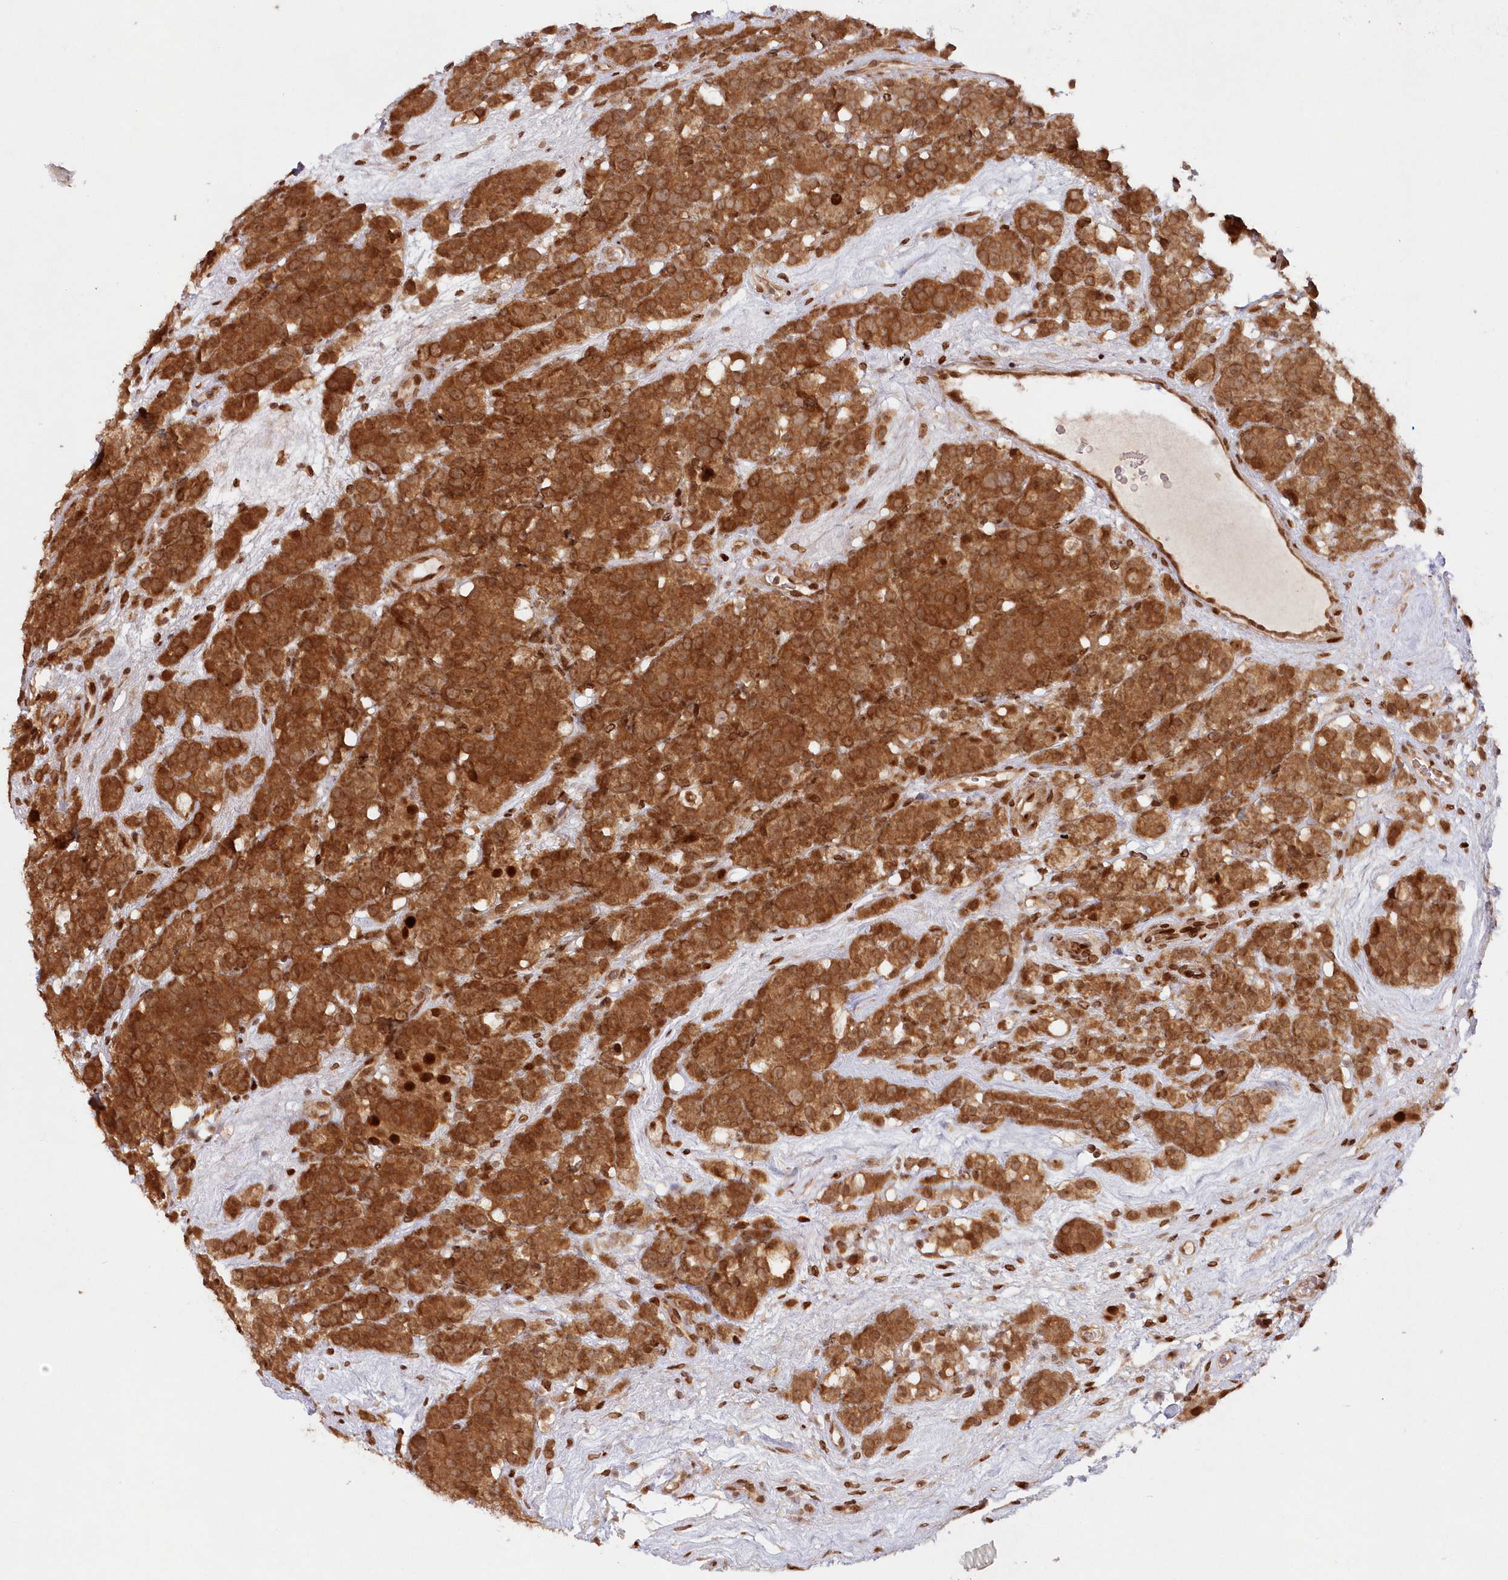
{"staining": {"intensity": "strong", "quantity": ">75%", "location": "cytoplasmic/membranous,nuclear"}, "tissue": "testis cancer", "cell_type": "Tumor cells", "image_type": "cancer", "snomed": [{"axis": "morphology", "description": "Seminoma, NOS"}, {"axis": "topography", "description": "Testis"}], "caption": "Strong cytoplasmic/membranous and nuclear expression is identified in approximately >75% of tumor cells in testis seminoma. (DAB (3,3'-diaminobenzidine) = brown stain, brightfield microscopy at high magnification).", "gene": "TOGARAM2", "patient": {"sex": "male", "age": 71}}